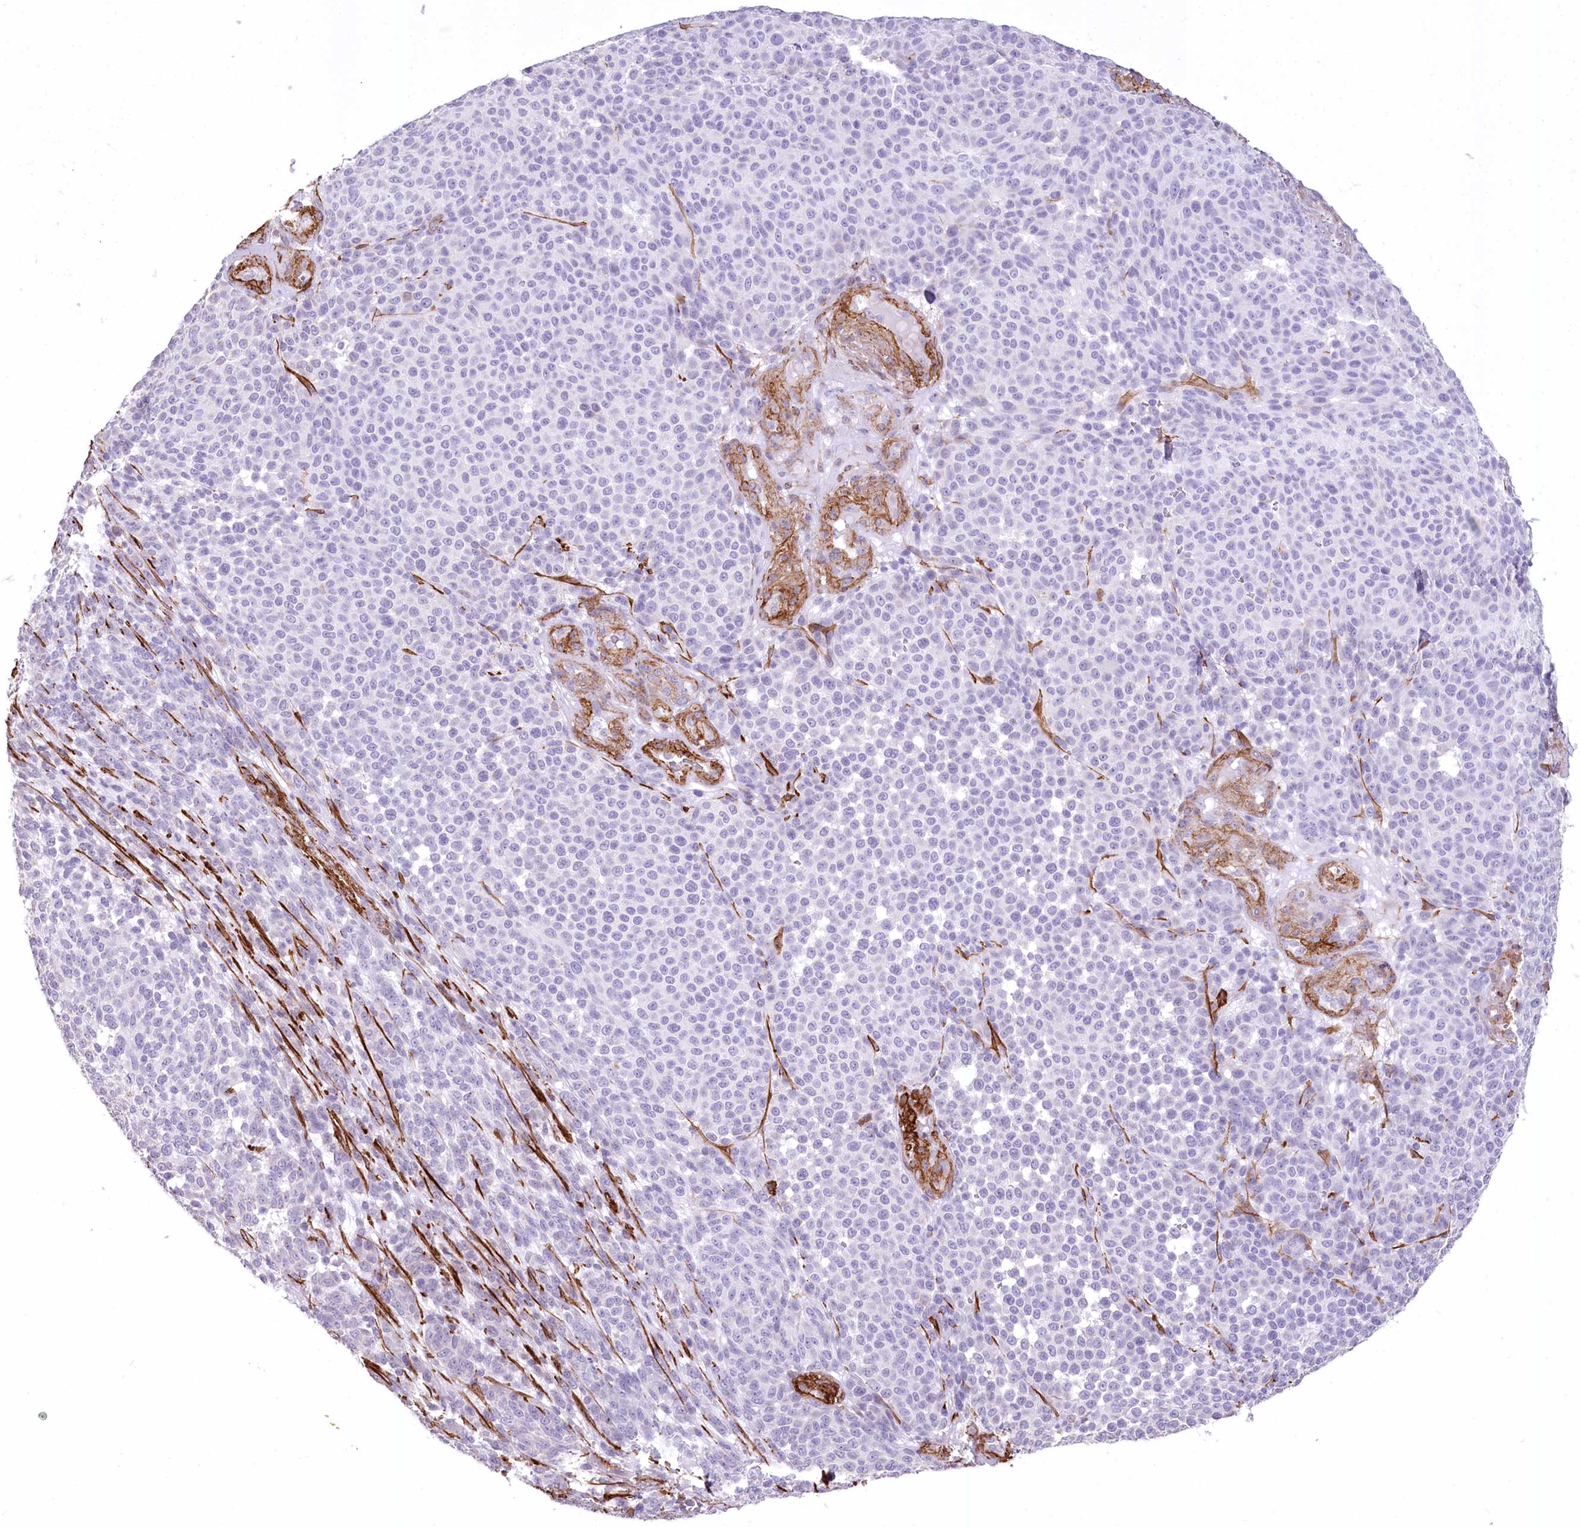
{"staining": {"intensity": "negative", "quantity": "none", "location": "none"}, "tissue": "melanoma", "cell_type": "Tumor cells", "image_type": "cancer", "snomed": [{"axis": "morphology", "description": "Malignant melanoma, NOS"}, {"axis": "topography", "description": "Skin"}], "caption": "Histopathology image shows no protein staining in tumor cells of malignant melanoma tissue.", "gene": "SYNPO2", "patient": {"sex": "male", "age": 49}}